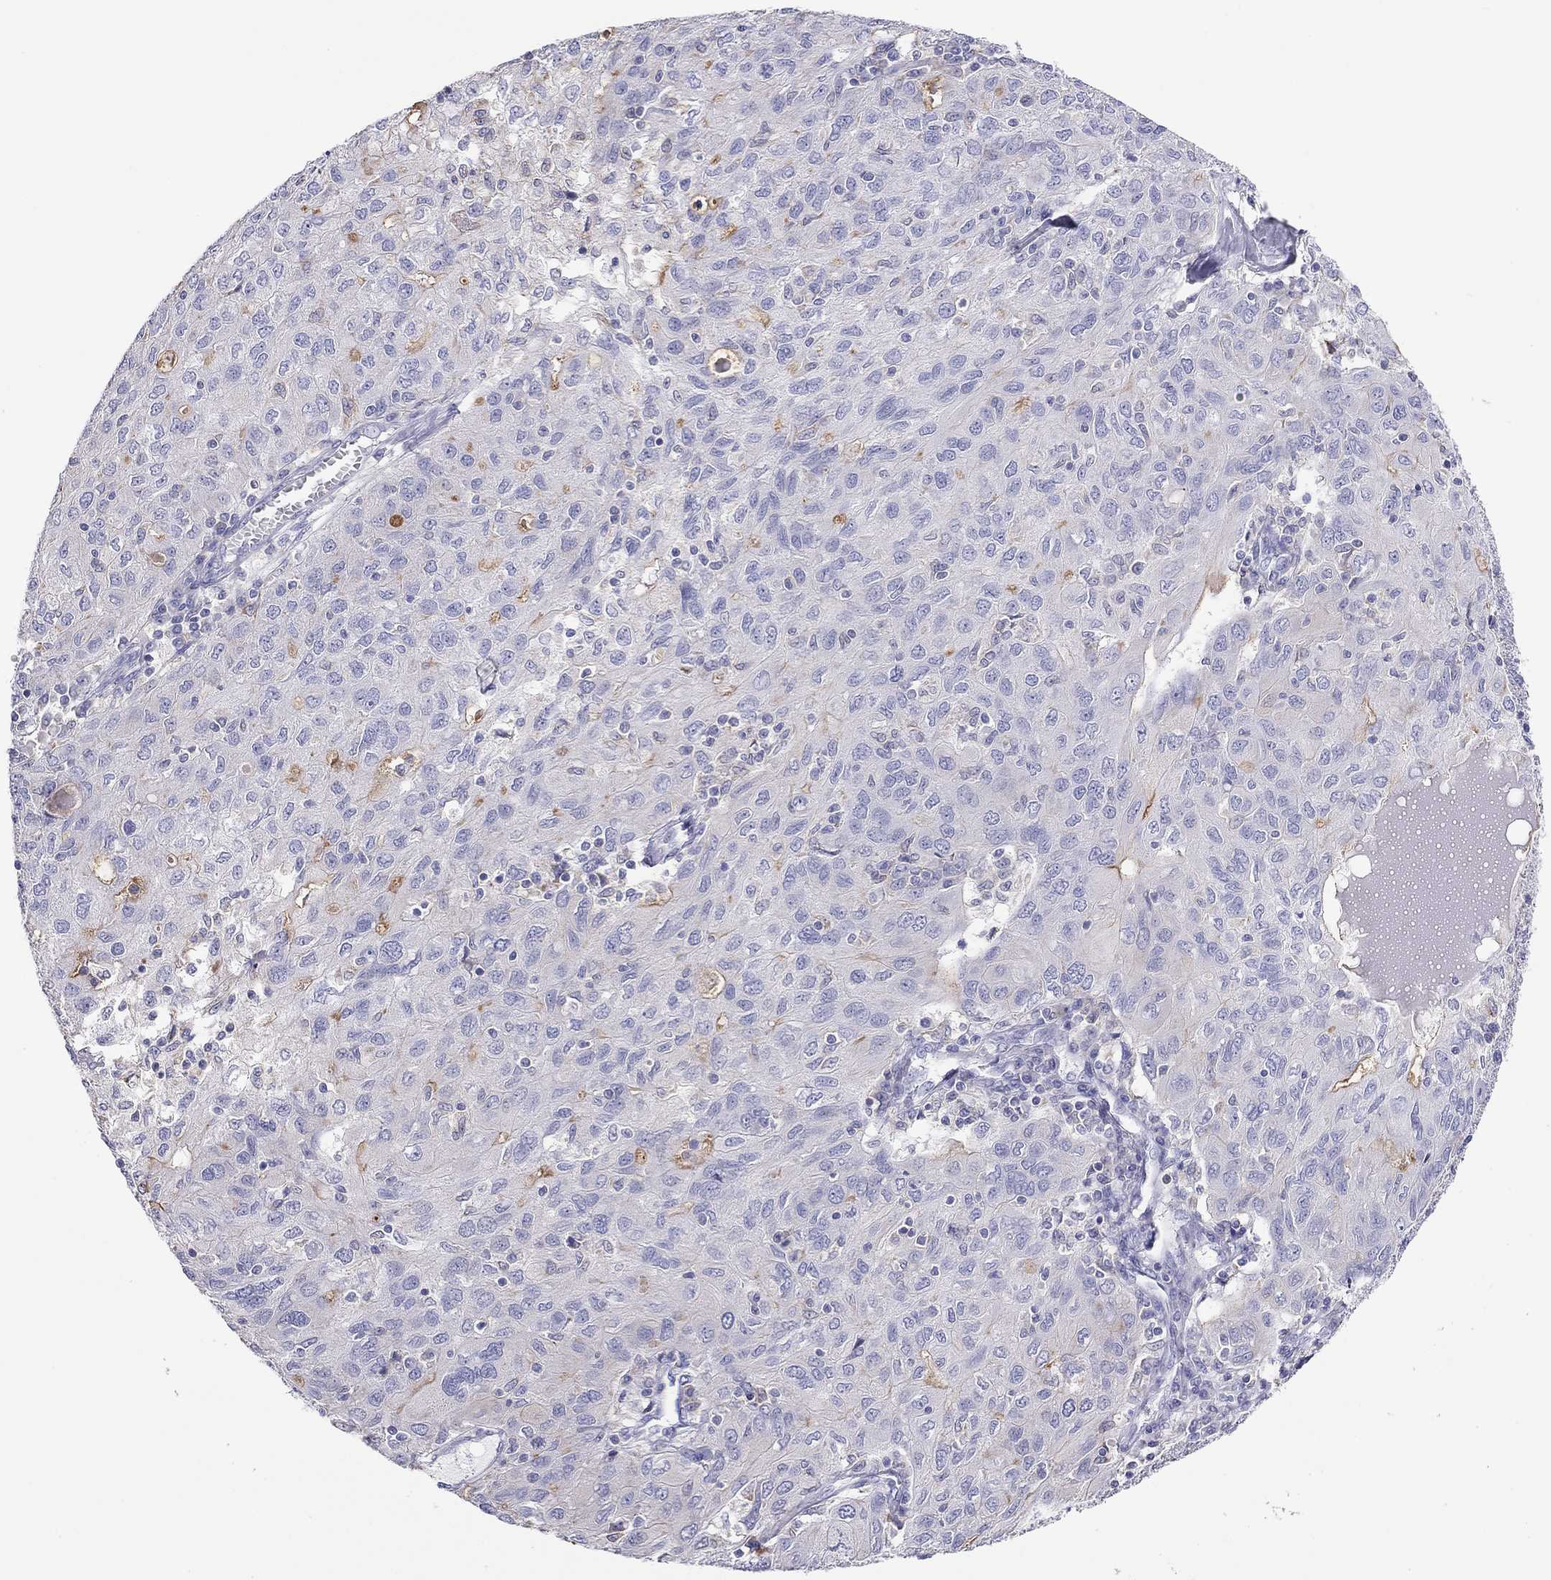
{"staining": {"intensity": "weak", "quantity": "<25%", "location": "cytoplasmic/membranous"}, "tissue": "ovarian cancer", "cell_type": "Tumor cells", "image_type": "cancer", "snomed": [{"axis": "morphology", "description": "Carcinoma, endometroid"}, {"axis": "topography", "description": "Ovary"}], "caption": "This is an immunohistochemistry histopathology image of ovarian cancer. There is no positivity in tumor cells.", "gene": "SLC46A2", "patient": {"sex": "female", "age": 50}}